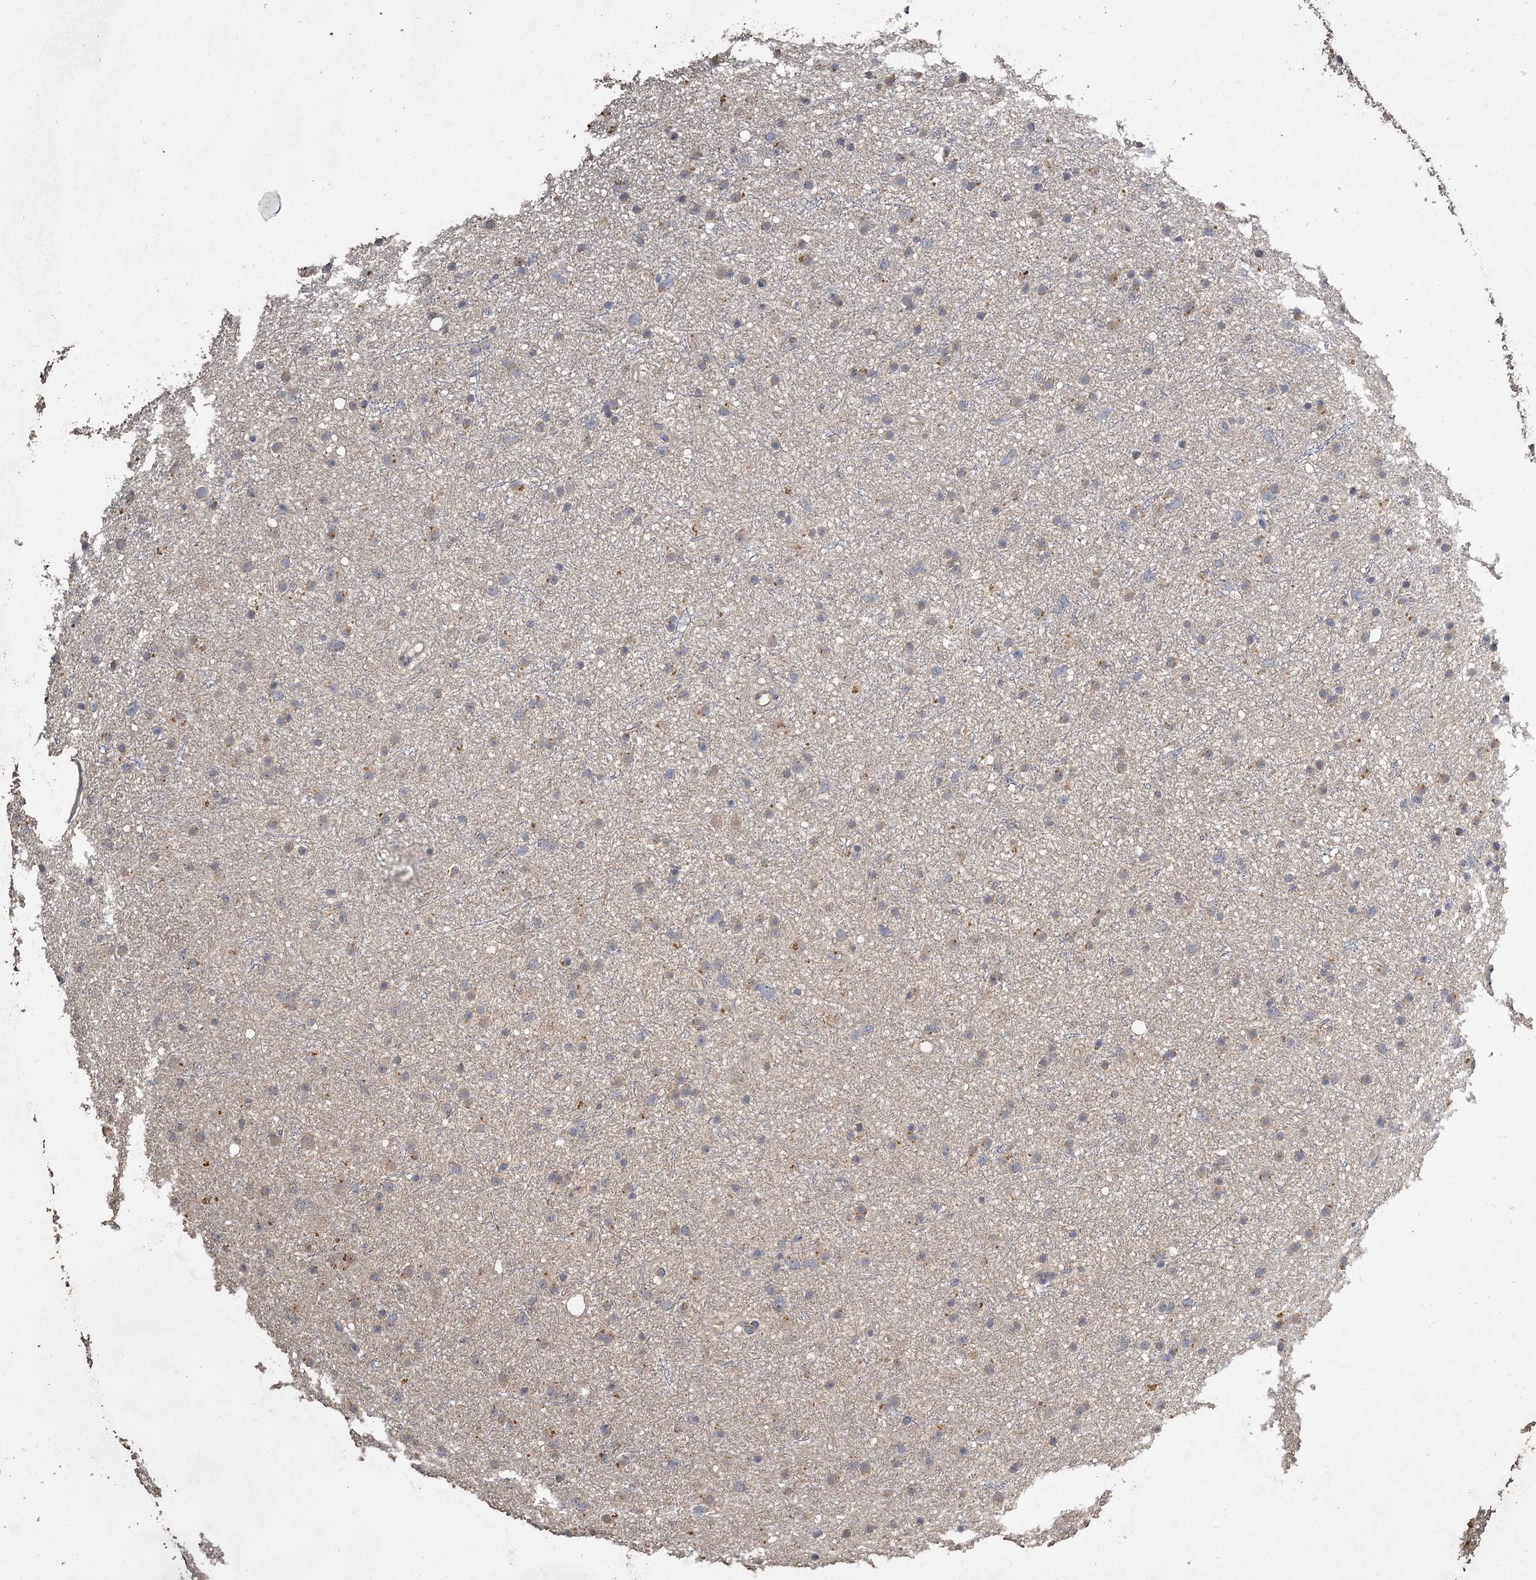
{"staining": {"intensity": "negative", "quantity": "none", "location": "none"}, "tissue": "glioma", "cell_type": "Tumor cells", "image_type": "cancer", "snomed": [{"axis": "morphology", "description": "Glioma, malignant, Low grade"}, {"axis": "topography", "description": "Cerebral cortex"}], "caption": "High magnification brightfield microscopy of glioma stained with DAB (3,3'-diaminobenzidine) (brown) and counterstained with hematoxylin (blue): tumor cells show no significant expression. (Immunohistochemistry, brightfield microscopy, high magnification).", "gene": "CCDC61", "patient": {"sex": "female", "age": 39}}